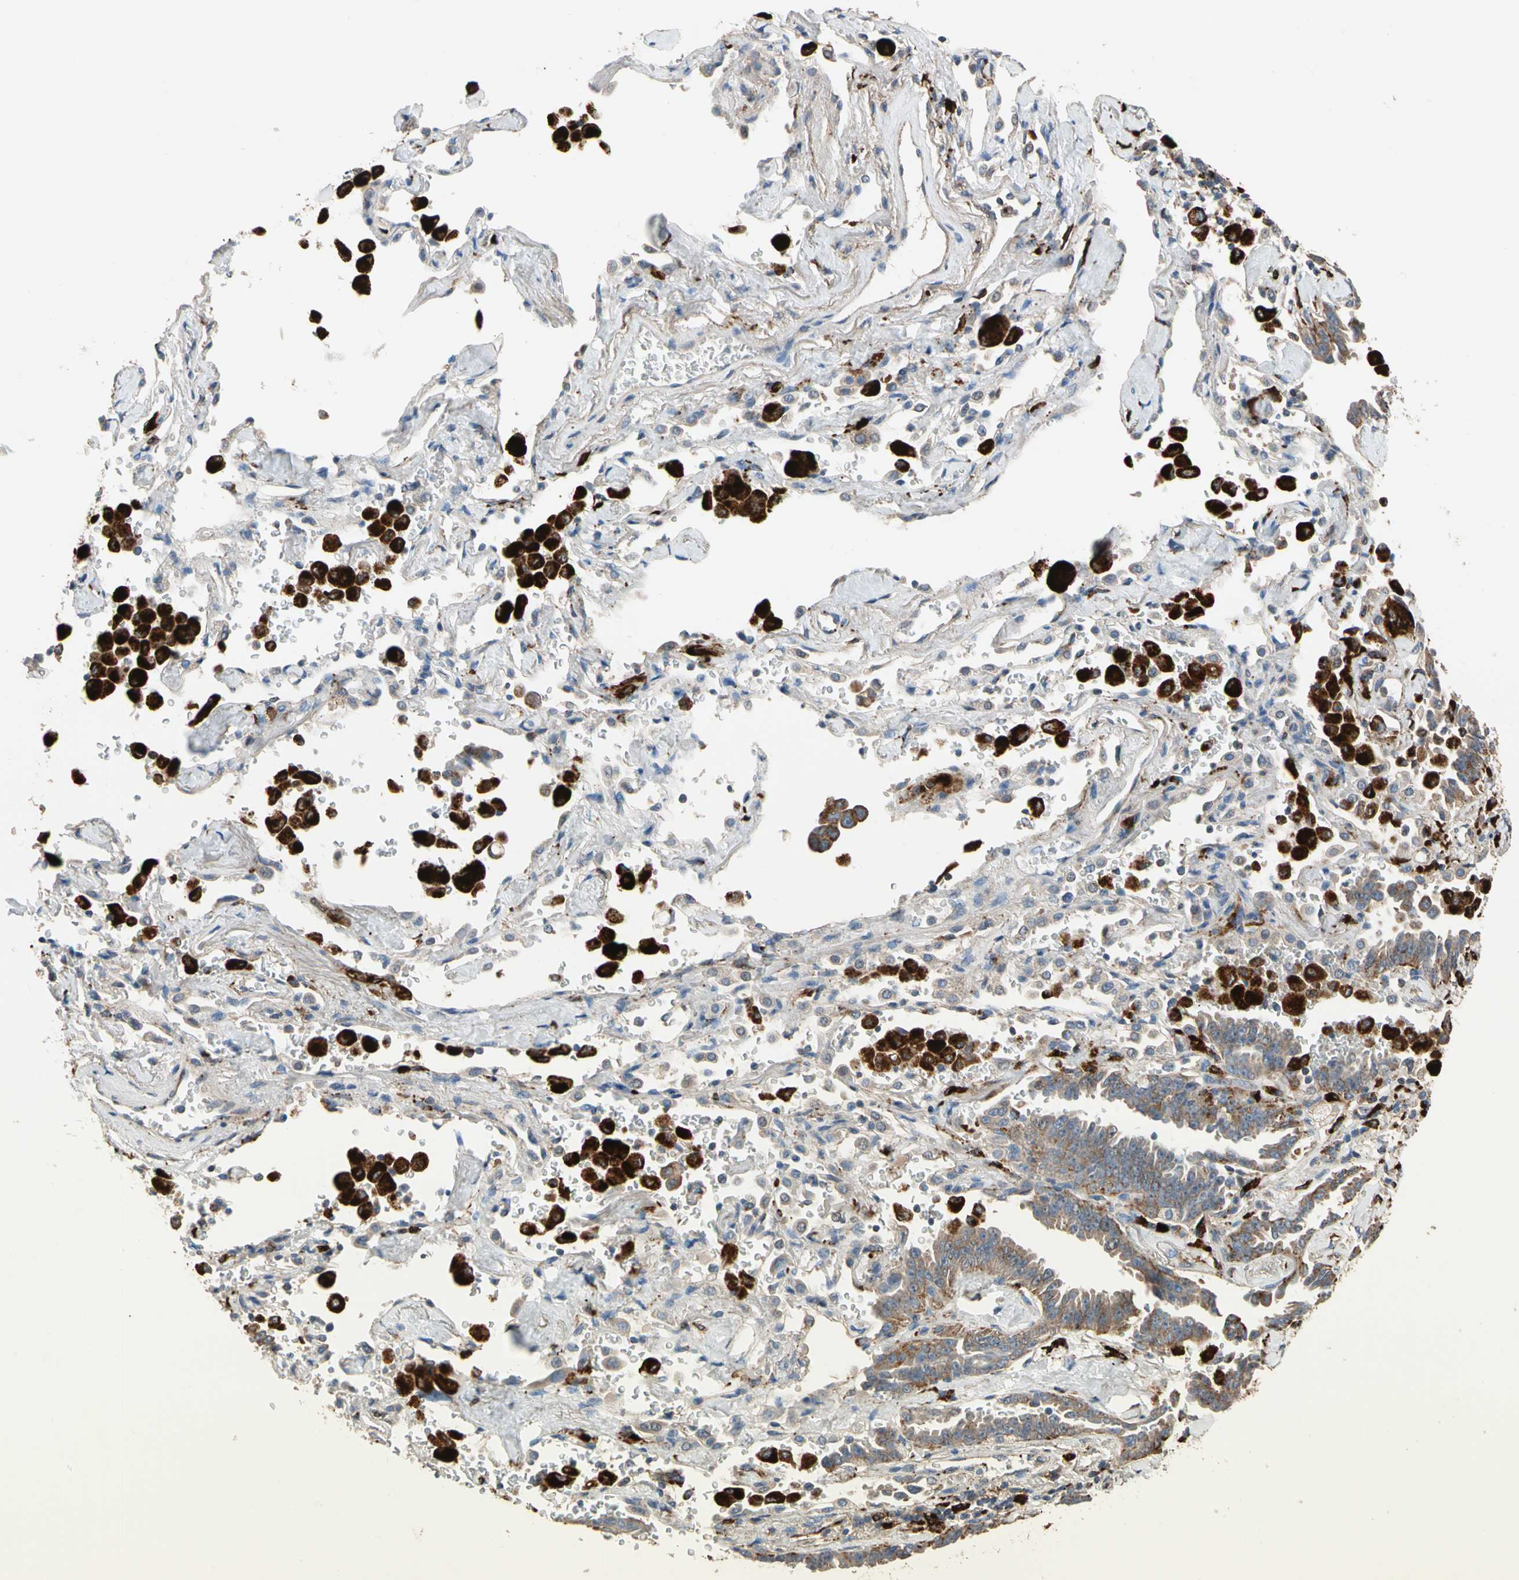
{"staining": {"intensity": "moderate", "quantity": "25%-75%", "location": "cytoplasmic/membranous"}, "tissue": "lung cancer", "cell_type": "Tumor cells", "image_type": "cancer", "snomed": [{"axis": "morphology", "description": "Adenocarcinoma, NOS"}, {"axis": "topography", "description": "Lung"}], "caption": "Protein staining reveals moderate cytoplasmic/membranous expression in about 25%-75% of tumor cells in adenocarcinoma (lung).", "gene": "GM2A", "patient": {"sex": "female", "age": 64}}